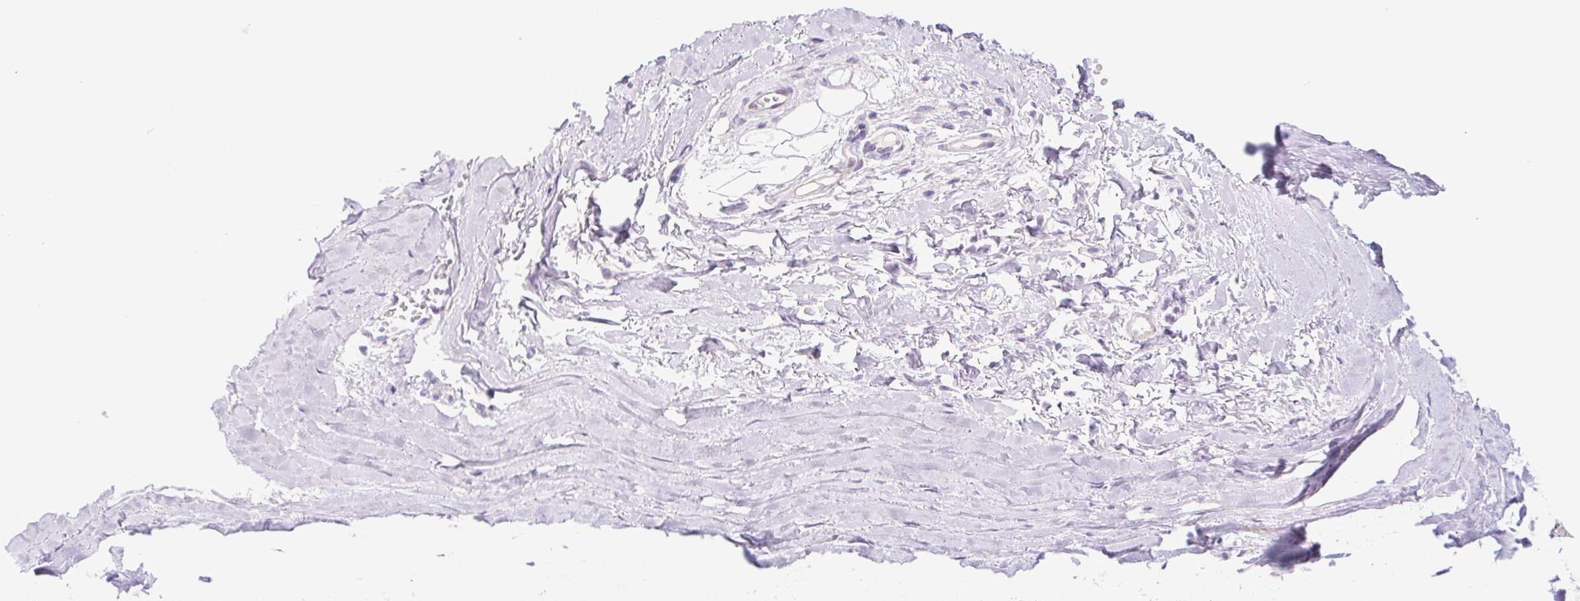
{"staining": {"intensity": "negative", "quantity": "none", "location": "none"}, "tissue": "adipose tissue", "cell_type": "Adipocytes", "image_type": "normal", "snomed": [{"axis": "morphology", "description": "Normal tissue, NOS"}, {"axis": "topography", "description": "Cartilage tissue"}, {"axis": "topography", "description": "Nasopharynx"}, {"axis": "topography", "description": "Thyroid gland"}], "caption": "A photomicrograph of human adipose tissue is negative for staining in adipocytes. (DAB immunohistochemistry visualized using brightfield microscopy, high magnification).", "gene": "CYP21A2", "patient": {"sex": "male", "age": 63}}